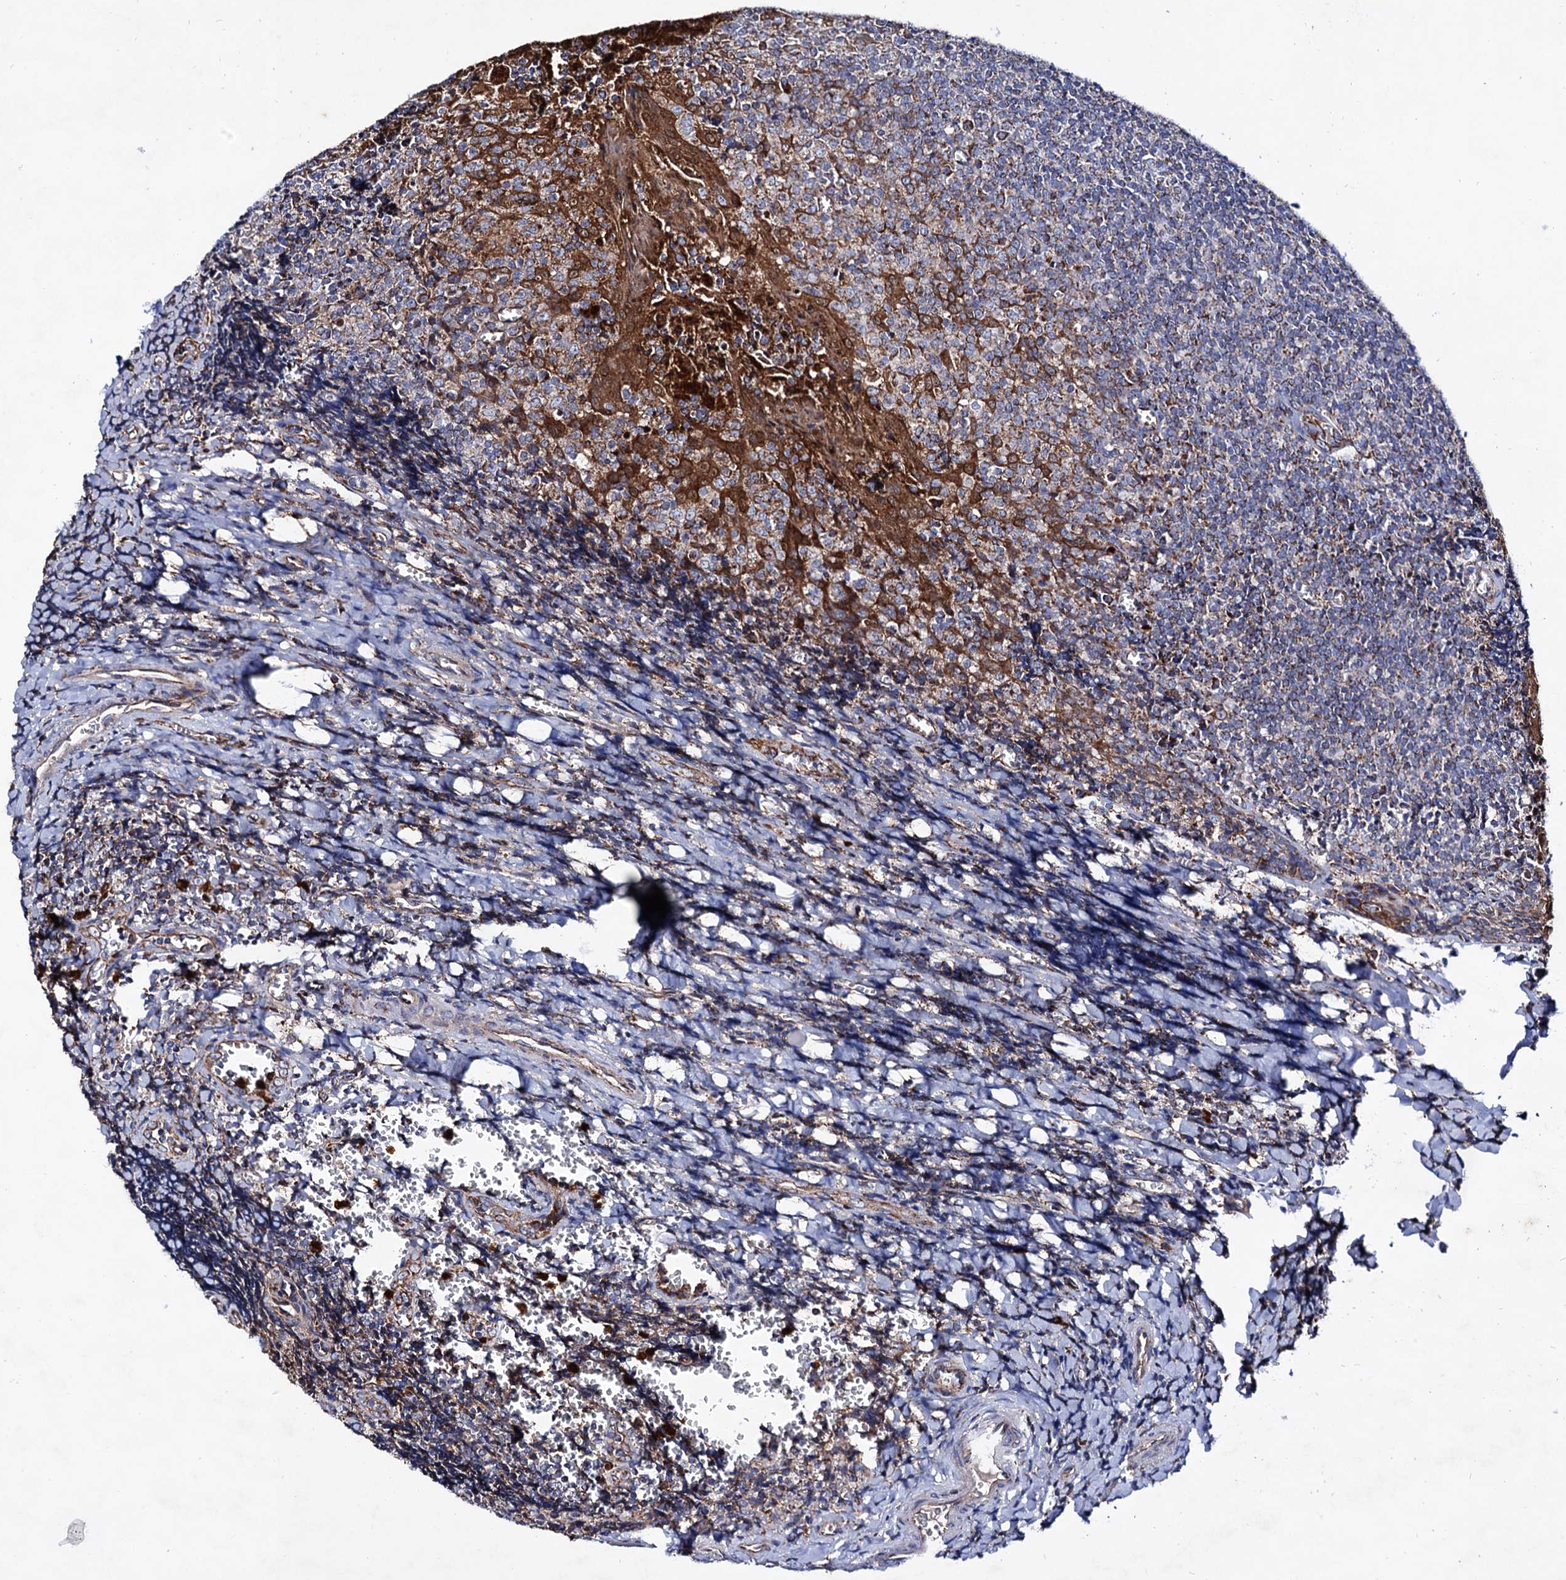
{"staining": {"intensity": "moderate", "quantity": ">75%", "location": "cytoplasmic/membranous"}, "tissue": "tonsil", "cell_type": "Germinal center cells", "image_type": "normal", "snomed": [{"axis": "morphology", "description": "Normal tissue, NOS"}, {"axis": "topography", "description": "Tonsil"}], "caption": "There is medium levels of moderate cytoplasmic/membranous staining in germinal center cells of normal tonsil, as demonstrated by immunohistochemical staining (brown color).", "gene": "ACAD9", "patient": {"sex": "male", "age": 27}}